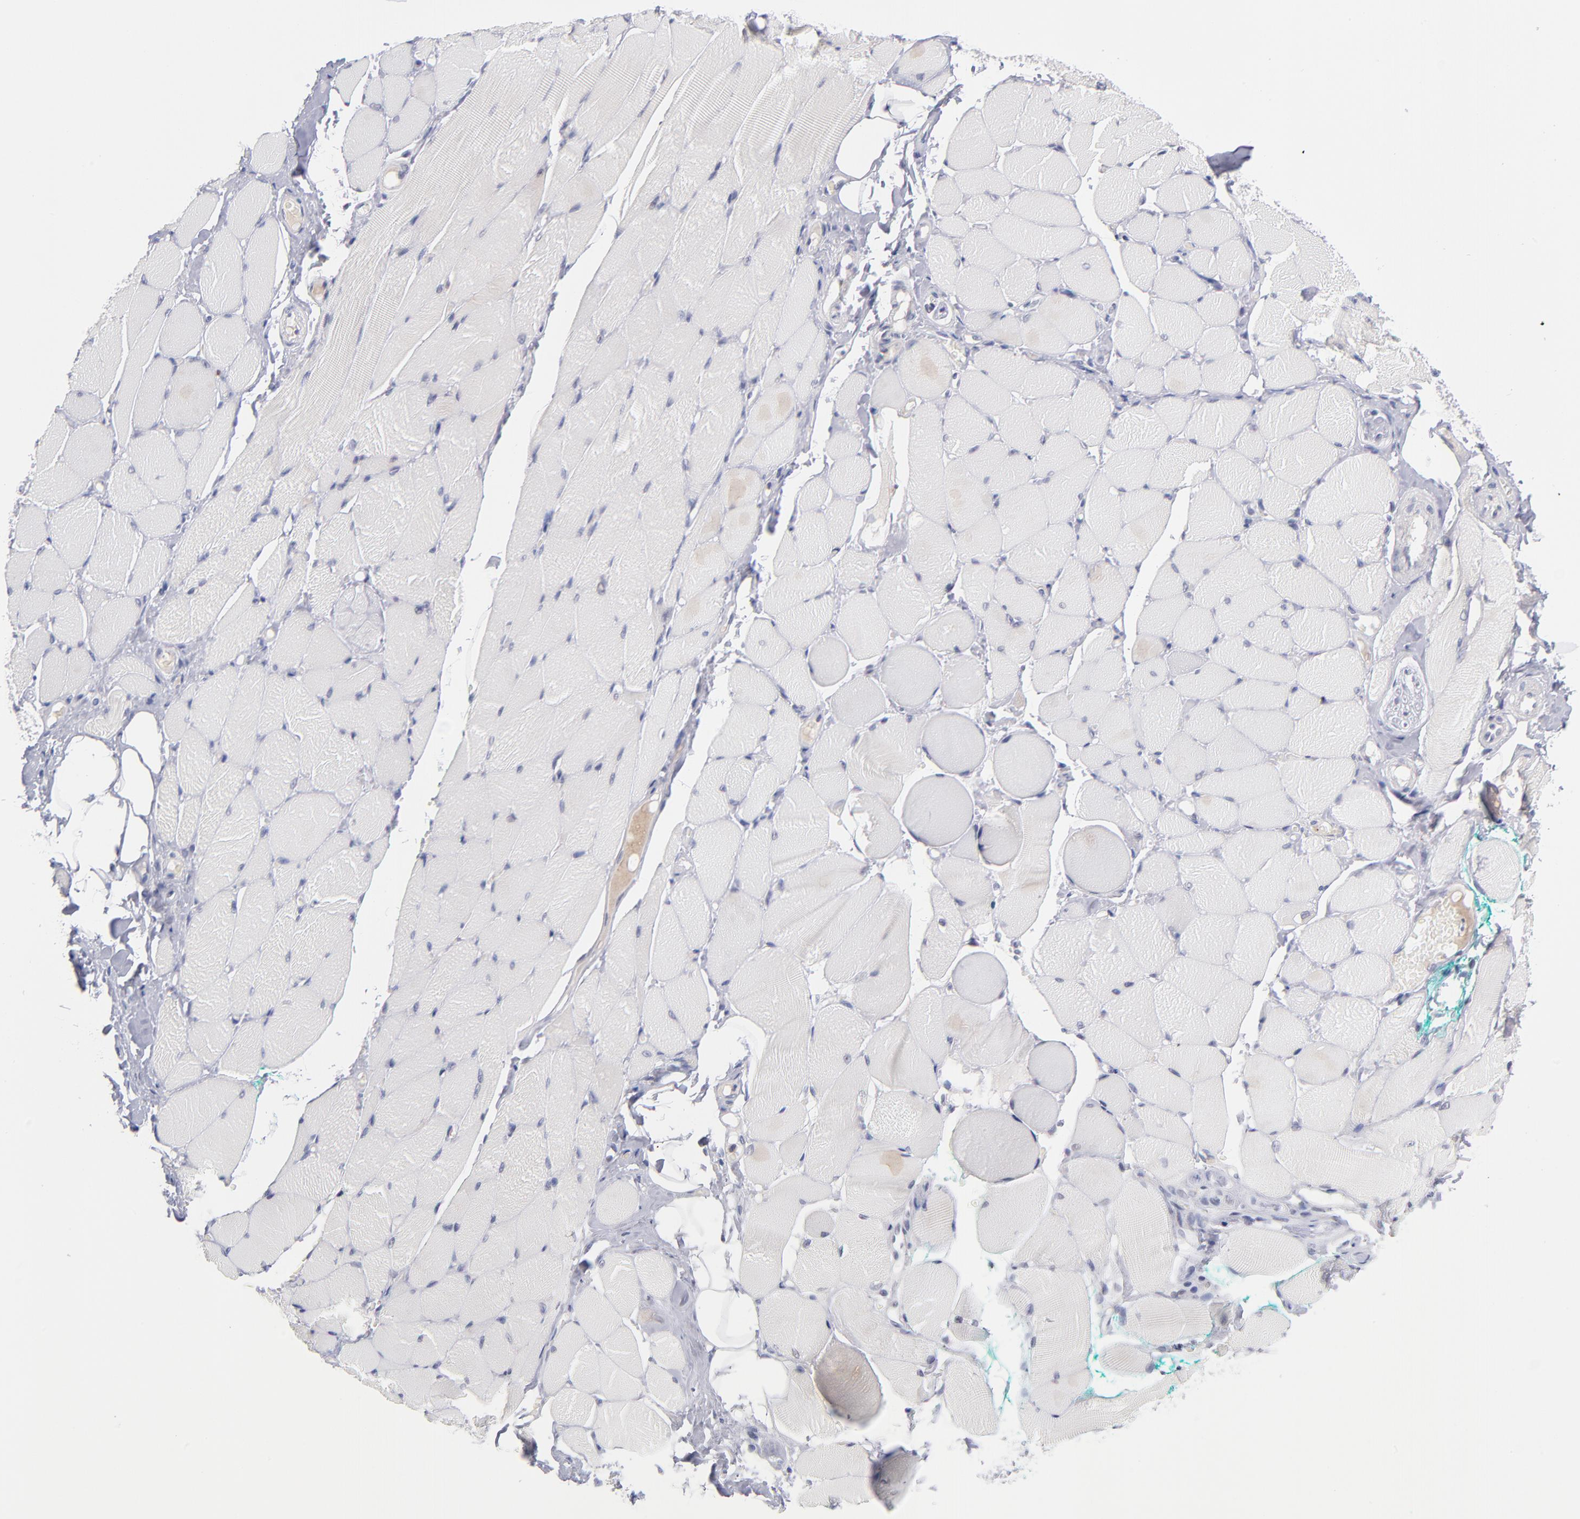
{"staining": {"intensity": "negative", "quantity": "none", "location": "none"}, "tissue": "skeletal muscle", "cell_type": "Myocytes", "image_type": "normal", "snomed": [{"axis": "morphology", "description": "Normal tissue, NOS"}, {"axis": "topography", "description": "Skeletal muscle"}, {"axis": "topography", "description": "Peripheral nerve tissue"}], "caption": "Immunohistochemistry (IHC) histopathology image of unremarkable skeletal muscle: human skeletal muscle stained with DAB (3,3'-diaminobenzidine) demonstrates no significant protein expression in myocytes. Brightfield microscopy of immunohistochemistry (IHC) stained with DAB (brown) and hematoxylin (blue), captured at high magnification.", "gene": "WSB1", "patient": {"sex": "female", "age": 84}}